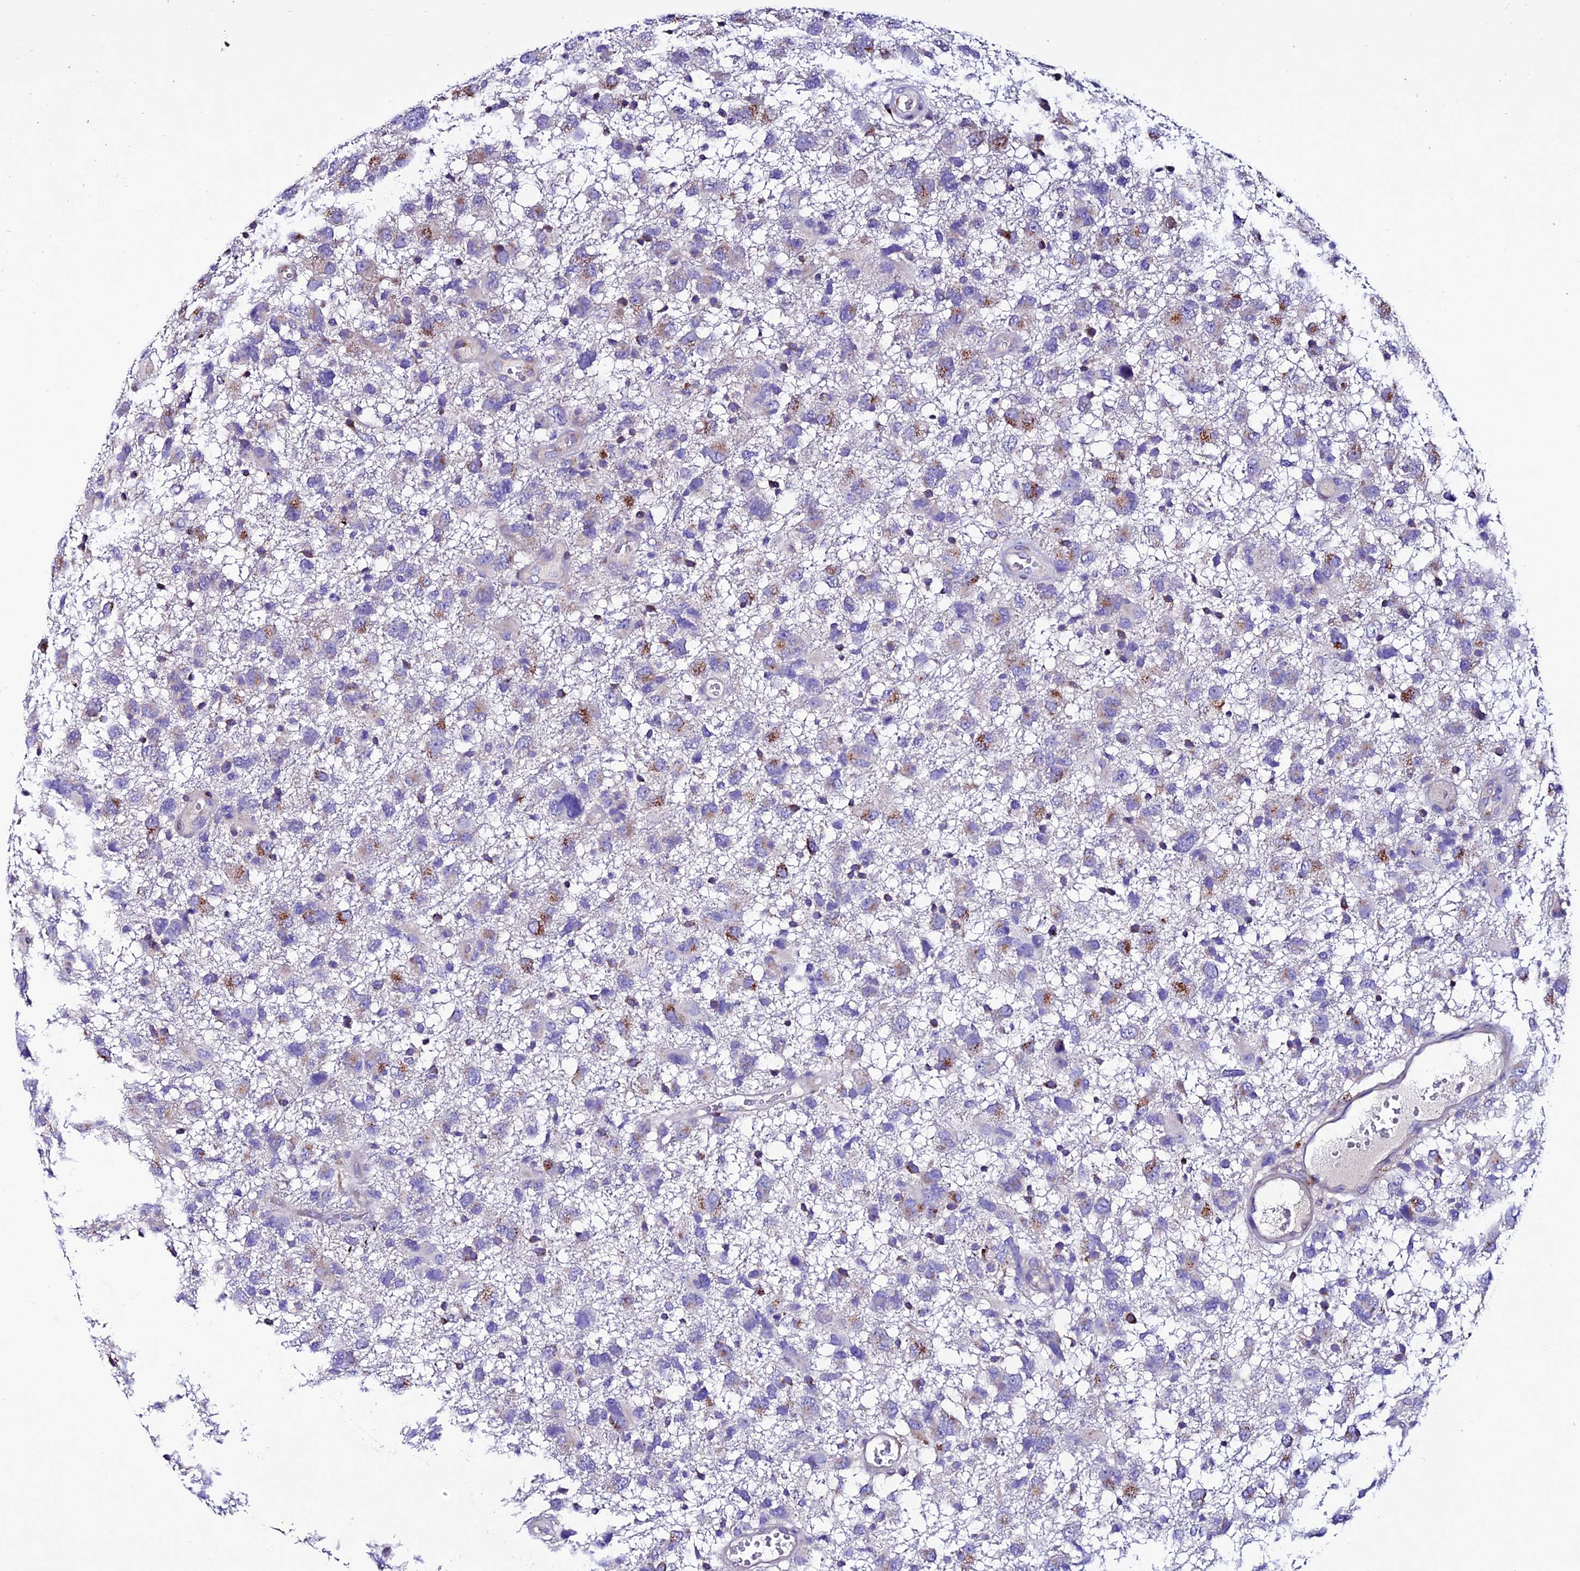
{"staining": {"intensity": "moderate", "quantity": "25%-75%", "location": "cytoplasmic/membranous"}, "tissue": "glioma", "cell_type": "Tumor cells", "image_type": "cancer", "snomed": [{"axis": "morphology", "description": "Glioma, malignant, High grade"}, {"axis": "topography", "description": "Brain"}], "caption": "Human glioma stained for a protein (brown) demonstrates moderate cytoplasmic/membranous positive positivity in approximately 25%-75% of tumor cells.", "gene": "OR51Q1", "patient": {"sex": "male", "age": 61}}